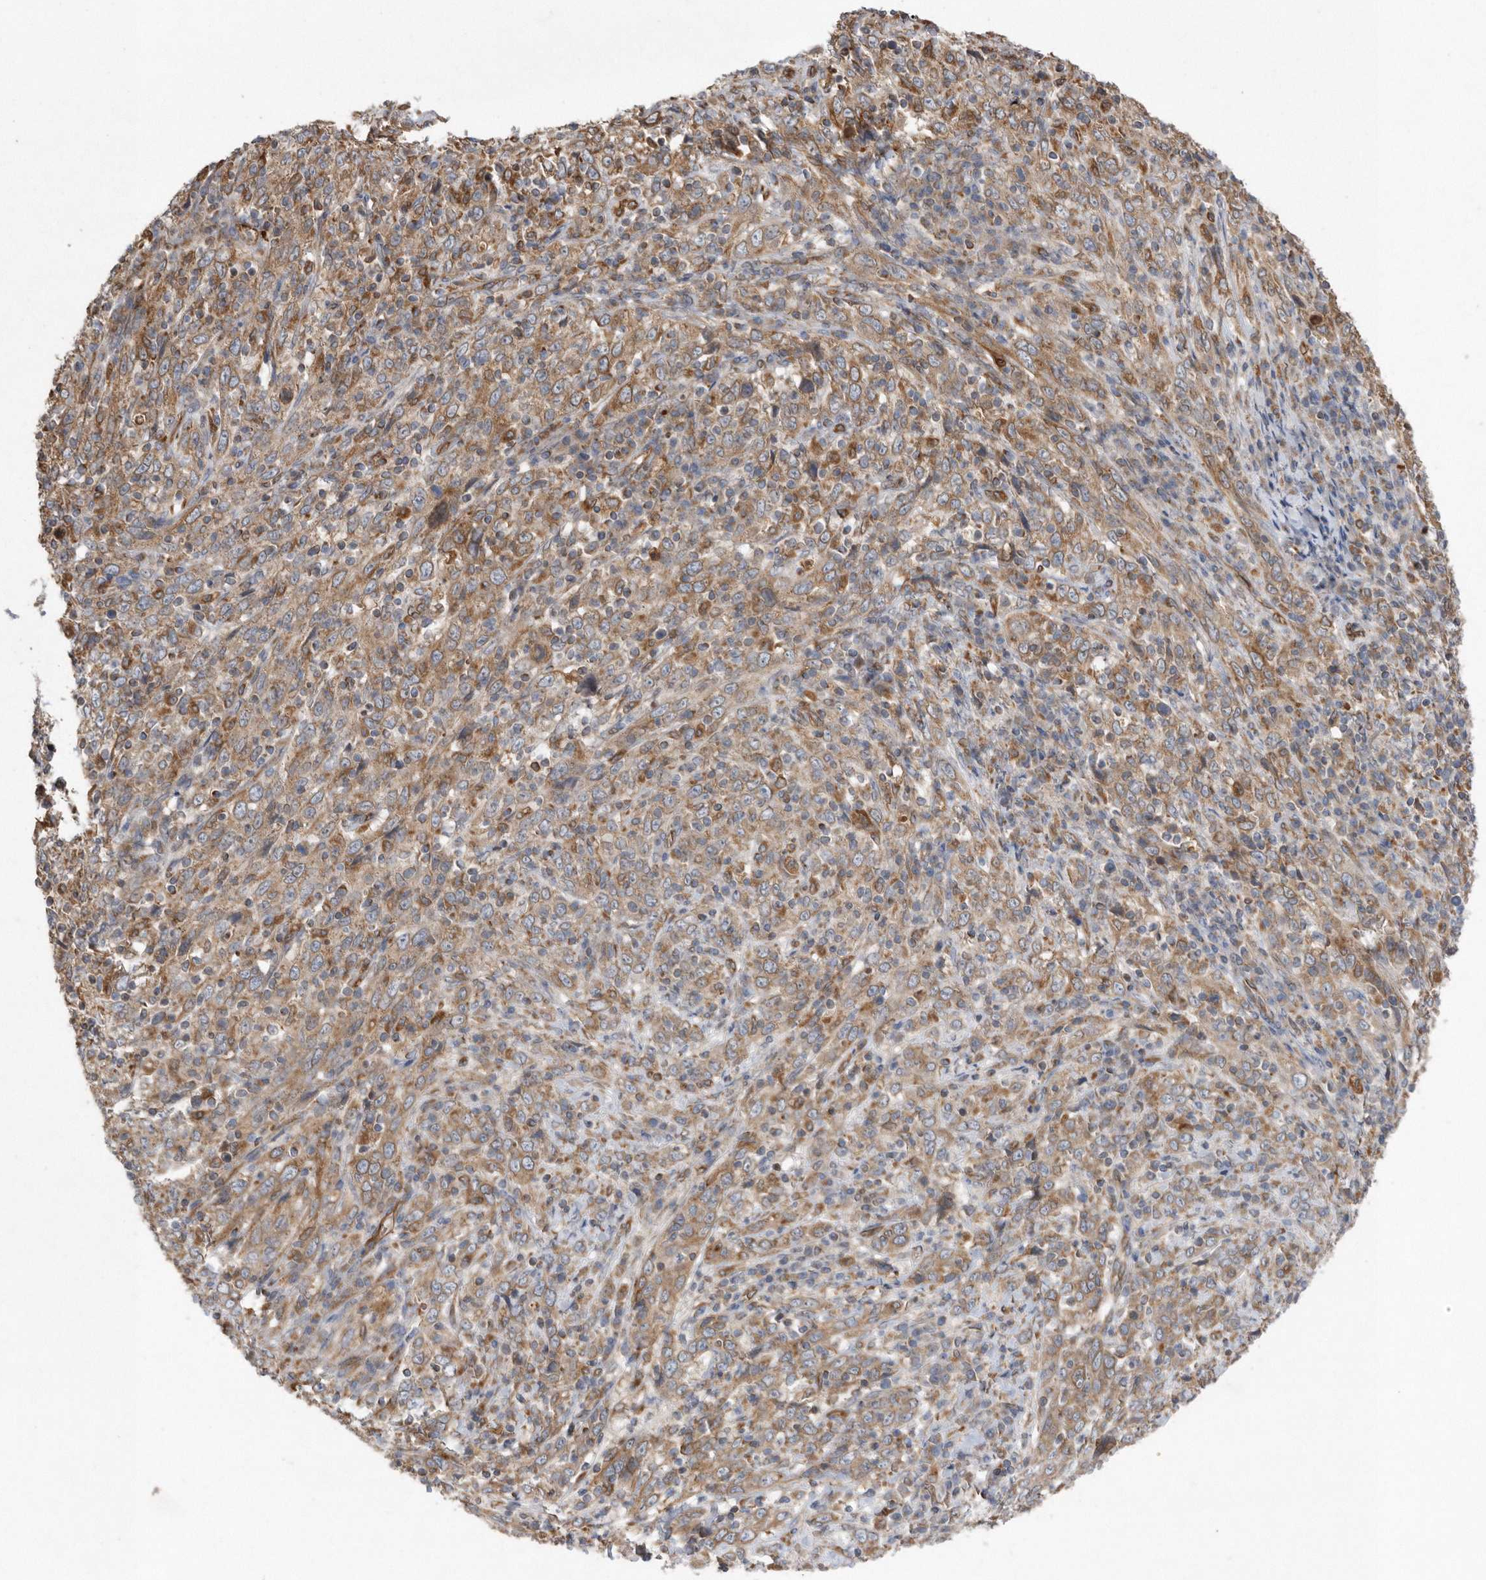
{"staining": {"intensity": "moderate", "quantity": ">75%", "location": "cytoplasmic/membranous"}, "tissue": "cervical cancer", "cell_type": "Tumor cells", "image_type": "cancer", "snomed": [{"axis": "morphology", "description": "Squamous cell carcinoma, NOS"}, {"axis": "topography", "description": "Cervix"}], "caption": "The photomicrograph shows staining of cervical squamous cell carcinoma, revealing moderate cytoplasmic/membranous protein expression (brown color) within tumor cells.", "gene": "PON2", "patient": {"sex": "female", "age": 46}}